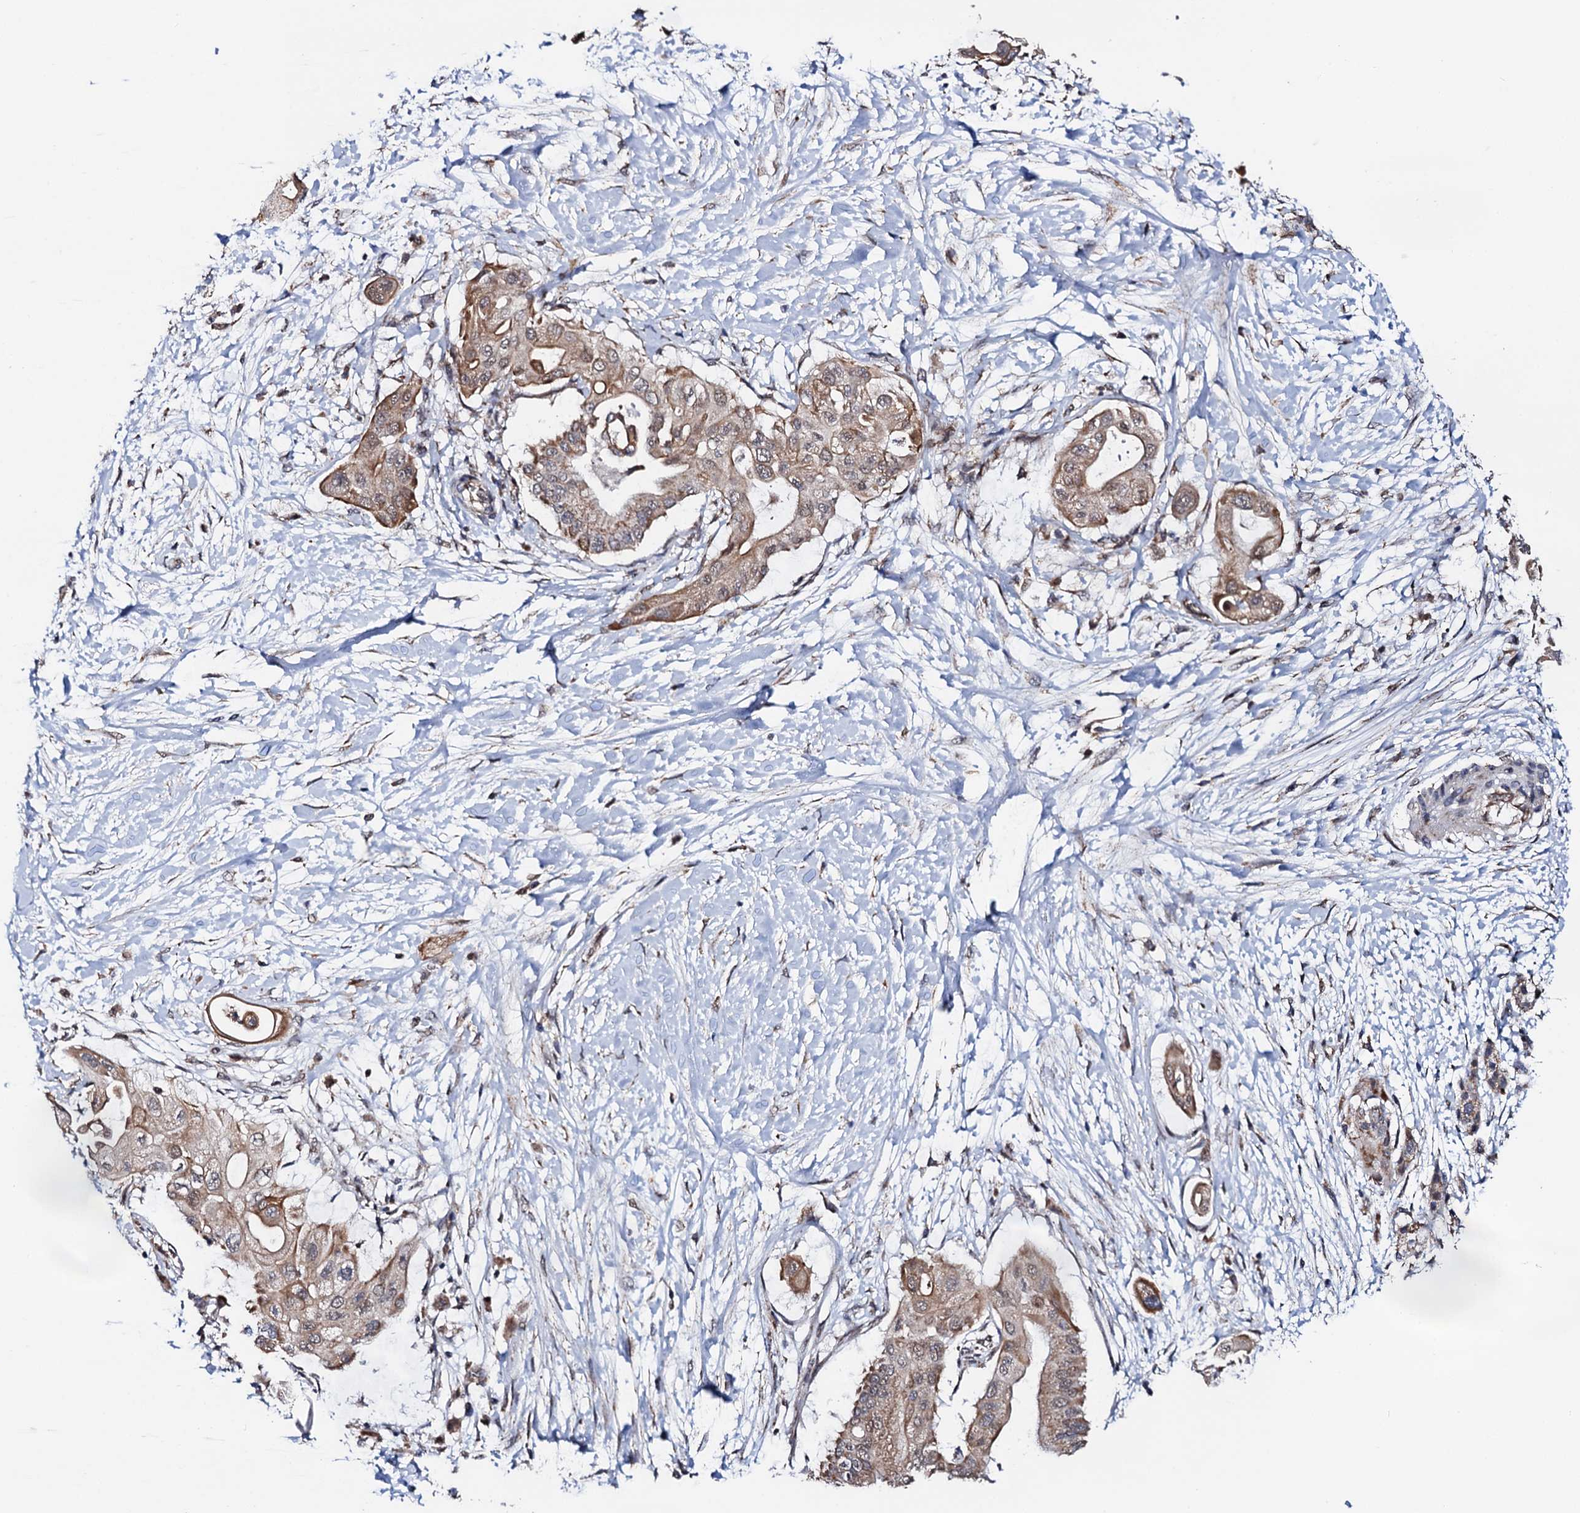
{"staining": {"intensity": "moderate", "quantity": ">75%", "location": "cytoplasmic/membranous"}, "tissue": "pancreatic cancer", "cell_type": "Tumor cells", "image_type": "cancer", "snomed": [{"axis": "morphology", "description": "Adenocarcinoma, NOS"}, {"axis": "topography", "description": "Pancreas"}], "caption": "Immunohistochemistry histopathology image of adenocarcinoma (pancreatic) stained for a protein (brown), which exhibits medium levels of moderate cytoplasmic/membranous positivity in approximately >75% of tumor cells.", "gene": "PTCD3", "patient": {"sex": "male", "age": 68}}